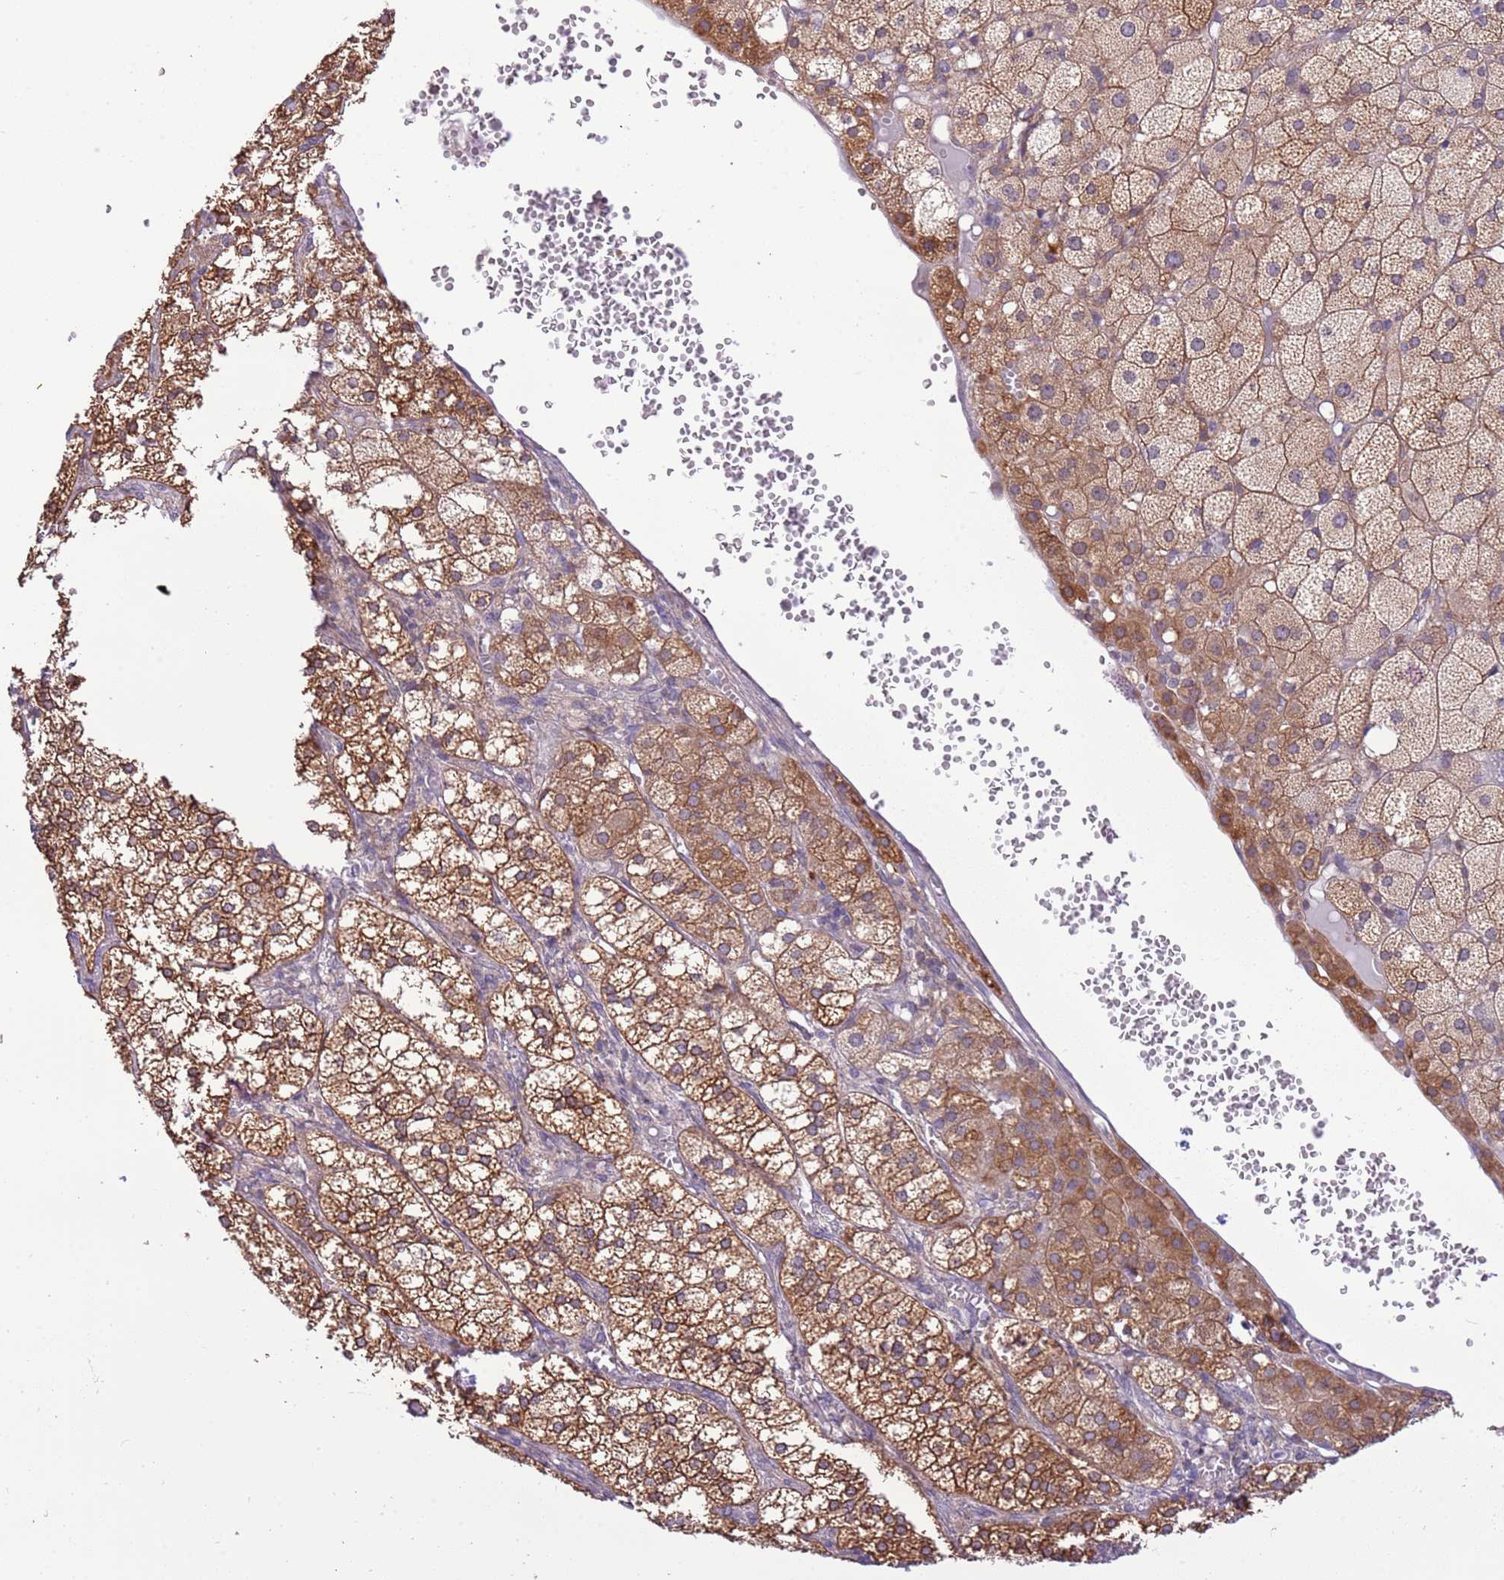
{"staining": {"intensity": "moderate", "quantity": ">75%", "location": "cytoplasmic/membranous"}, "tissue": "adrenal gland", "cell_type": "Glandular cells", "image_type": "normal", "snomed": [{"axis": "morphology", "description": "Normal tissue, NOS"}, {"axis": "topography", "description": "Adrenal gland"}], "caption": "The immunohistochemical stain shows moderate cytoplasmic/membranous expression in glandular cells of unremarkable adrenal gland.", "gene": "STIP1", "patient": {"sex": "female", "age": 61}}